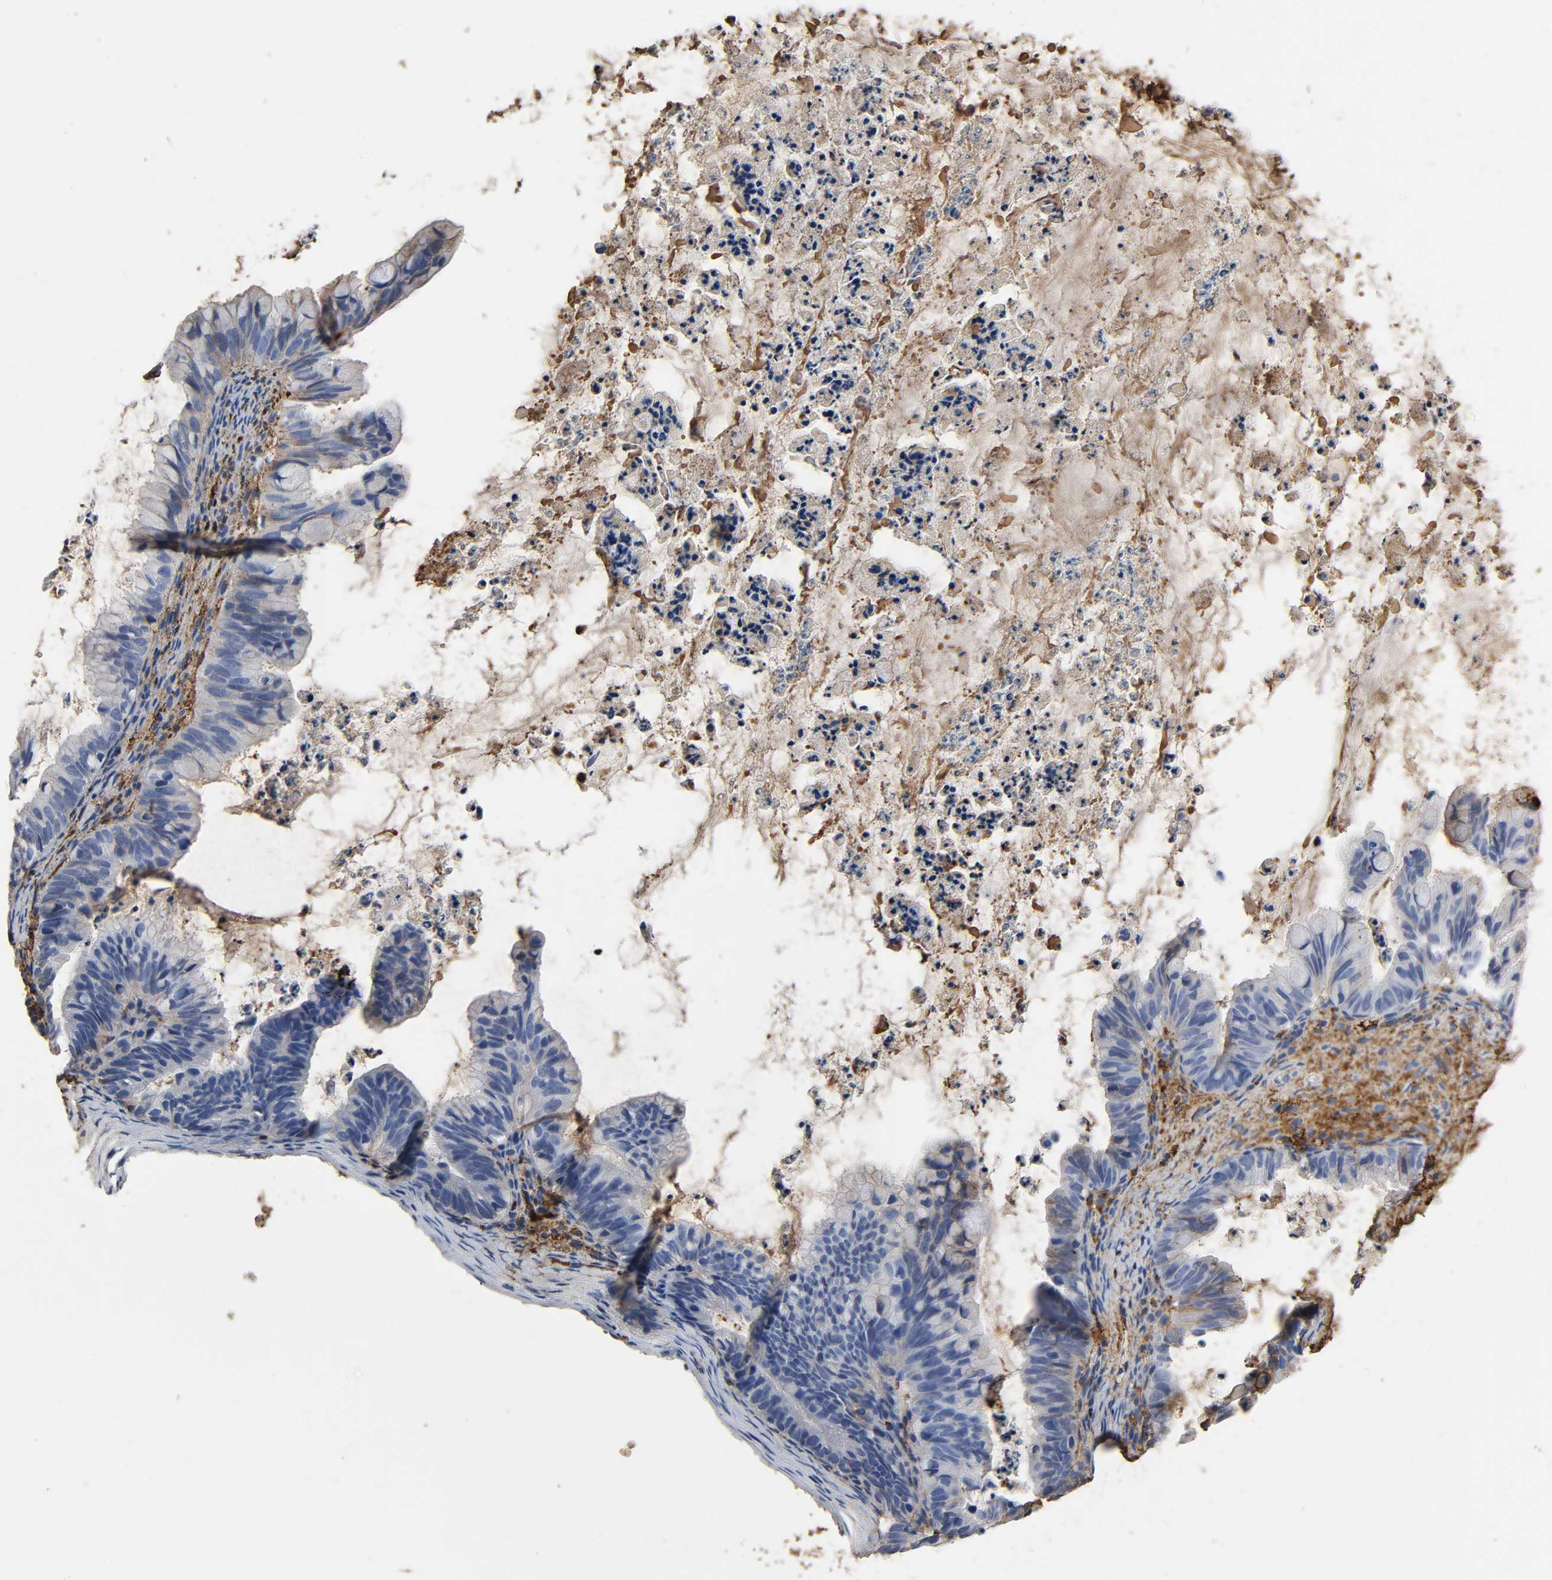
{"staining": {"intensity": "moderate", "quantity": "<25%", "location": "cytoplasmic/membranous"}, "tissue": "ovarian cancer", "cell_type": "Tumor cells", "image_type": "cancer", "snomed": [{"axis": "morphology", "description": "Cystadenocarcinoma, mucinous, NOS"}, {"axis": "topography", "description": "Ovary"}], "caption": "Ovarian cancer stained with a protein marker exhibits moderate staining in tumor cells.", "gene": "C3", "patient": {"sex": "female", "age": 36}}